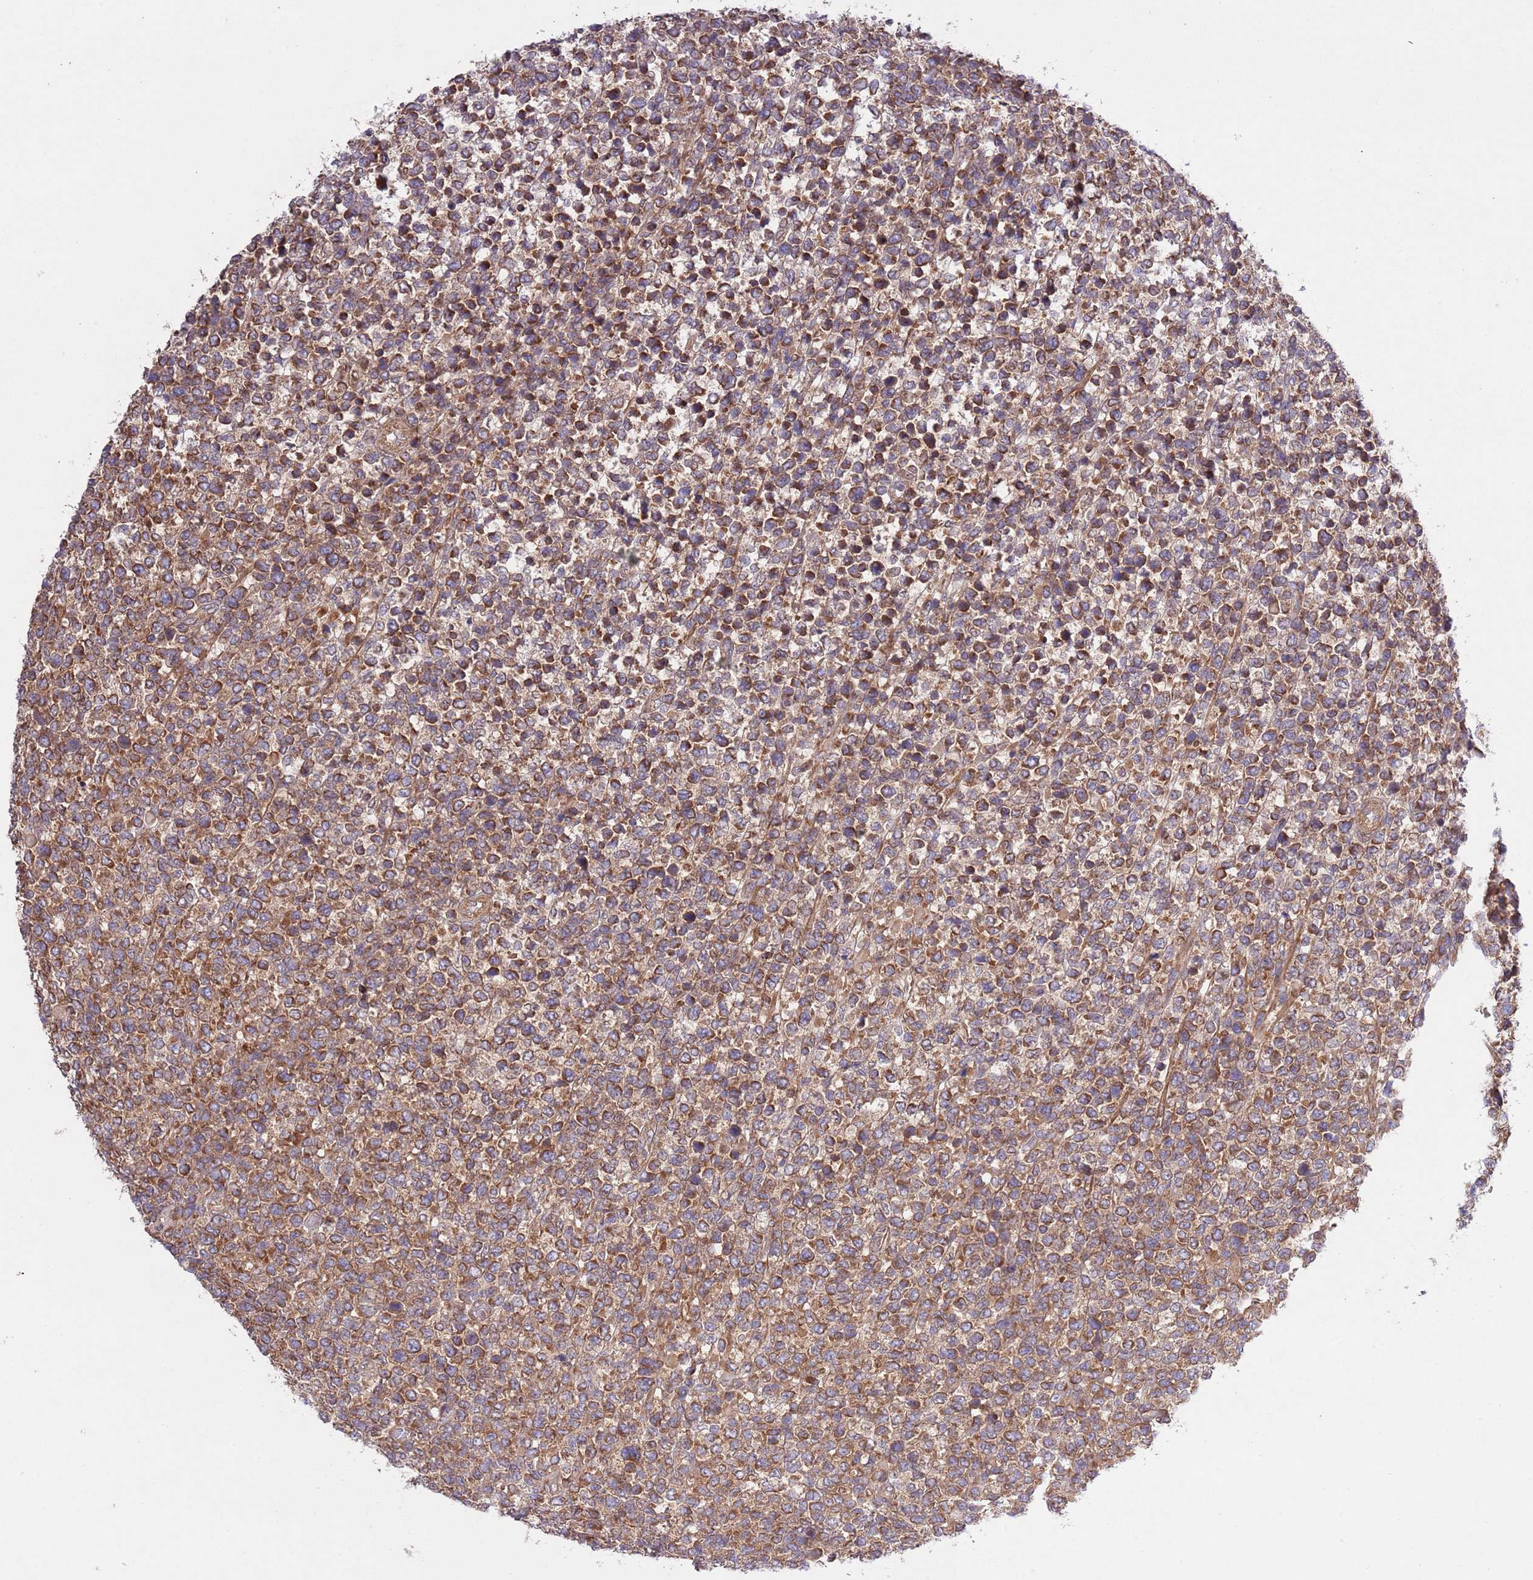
{"staining": {"intensity": "moderate", "quantity": ">75%", "location": "cytoplasmic/membranous"}, "tissue": "lymphoma", "cell_type": "Tumor cells", "image_type": "cancer", "snomed": [{"axis": "morphology", "description": "Malignant lymphoma, non-Hodgkin's type, High grade"}, {"axis": "topography", "description": "Soft tissue"}], "caption": "Tumor cells demonstrate medium levels of moderate cytoplasmic/membranous staining in approximately >75% of cells in malignant lymphoma, non-Hodgkin's type (high-grade).", "gene": "MFNG", "patient": {"sex": "female", "age": 56}}